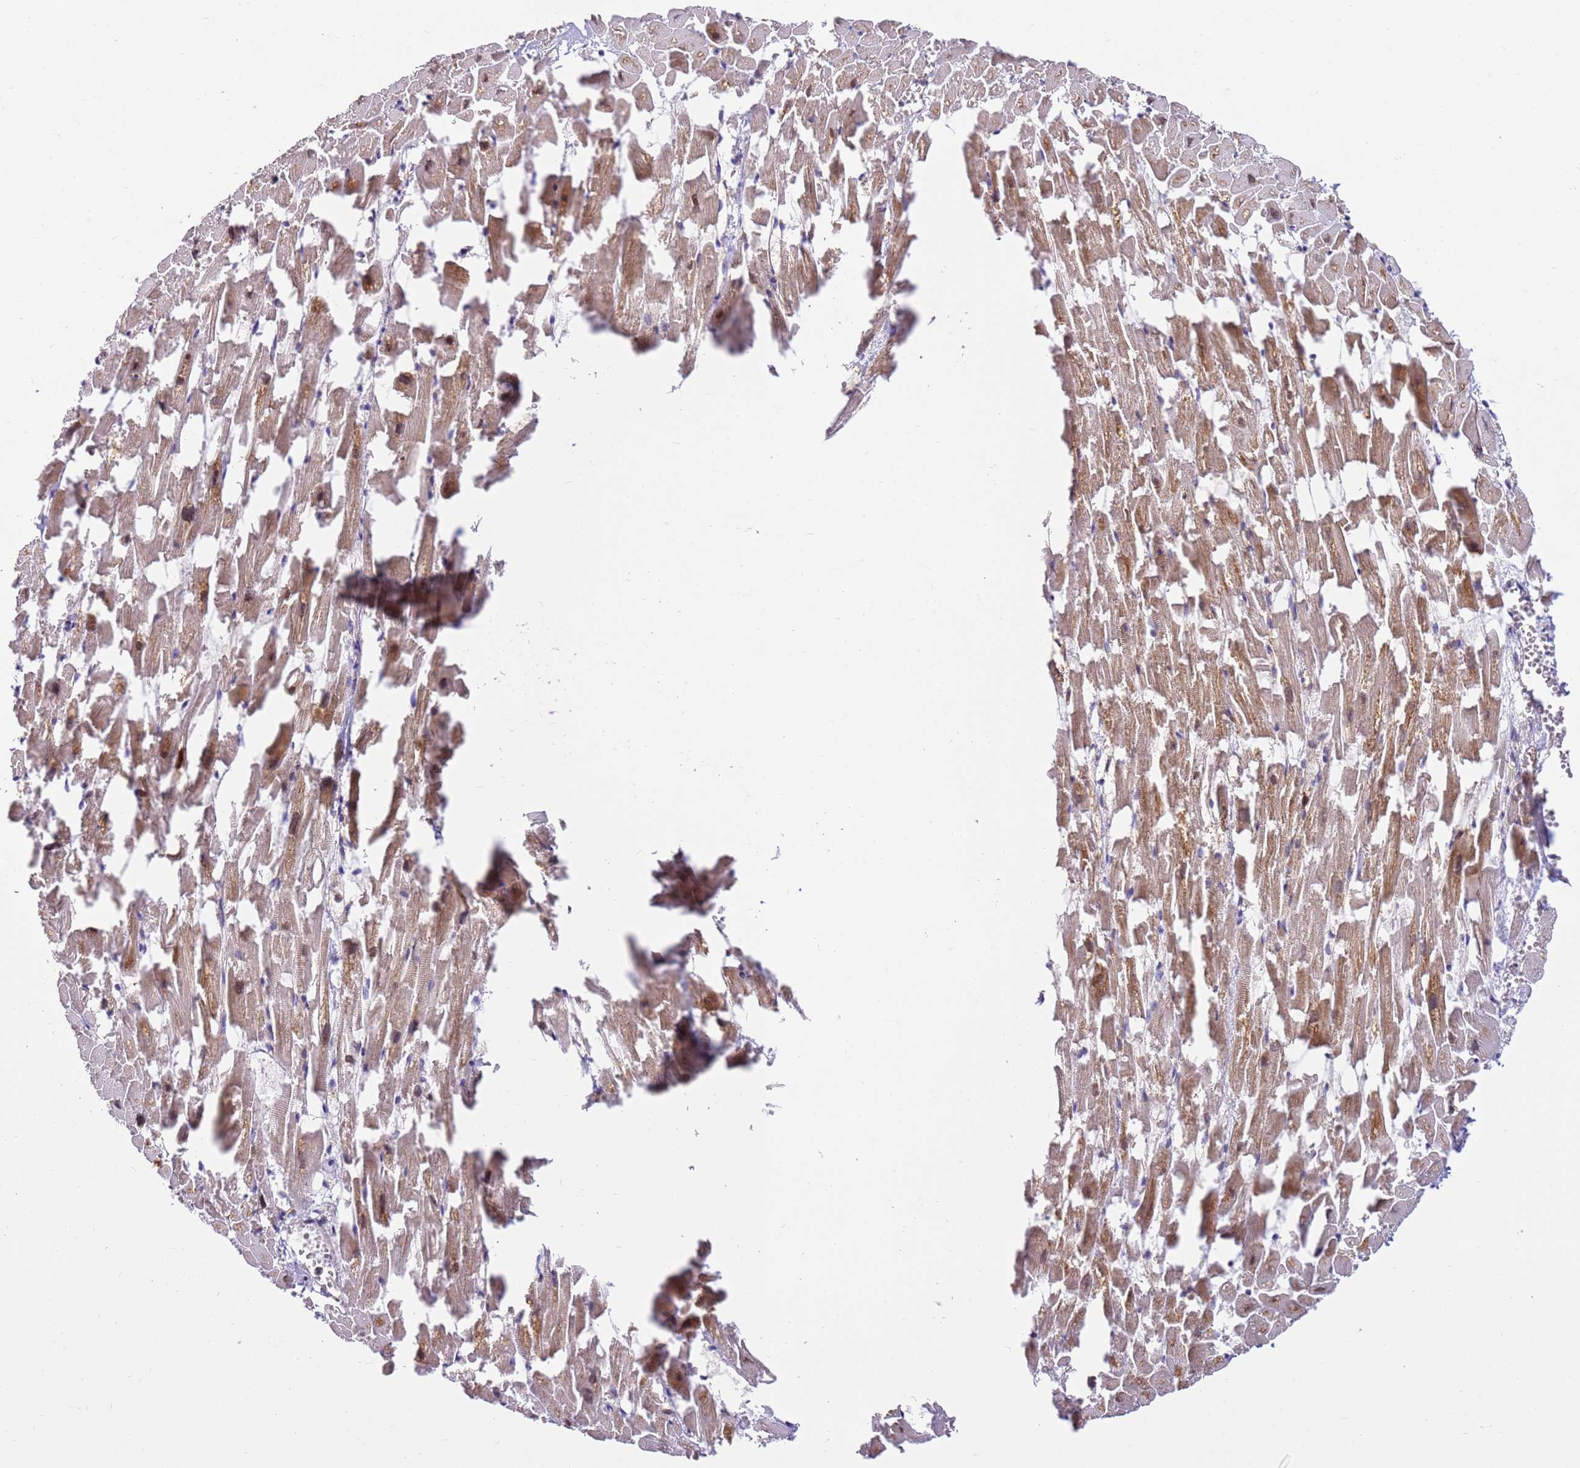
{"staining": {"intensity": "moderate", "quantity": "25%-75%", "location": "cytoplasmic/membranous"}, "tissue": "heart muscle", "cell_type": "Cardiomyocytes", "image_type": "normal", "snomed": [{"axis": "morphology", "description": "Normal tissue, NOS"}, {"axis": "topography", "description": "Heart"}], "caption": "Immunohistochemistry of unremarkable heart muscle demonstrates medium levels of moderate cytoplasmic/membranous staining in about 25%-75% of cardiomyocytes.", "gene": "MRPL20", "patient": {"sex": "female", "age": 64}}